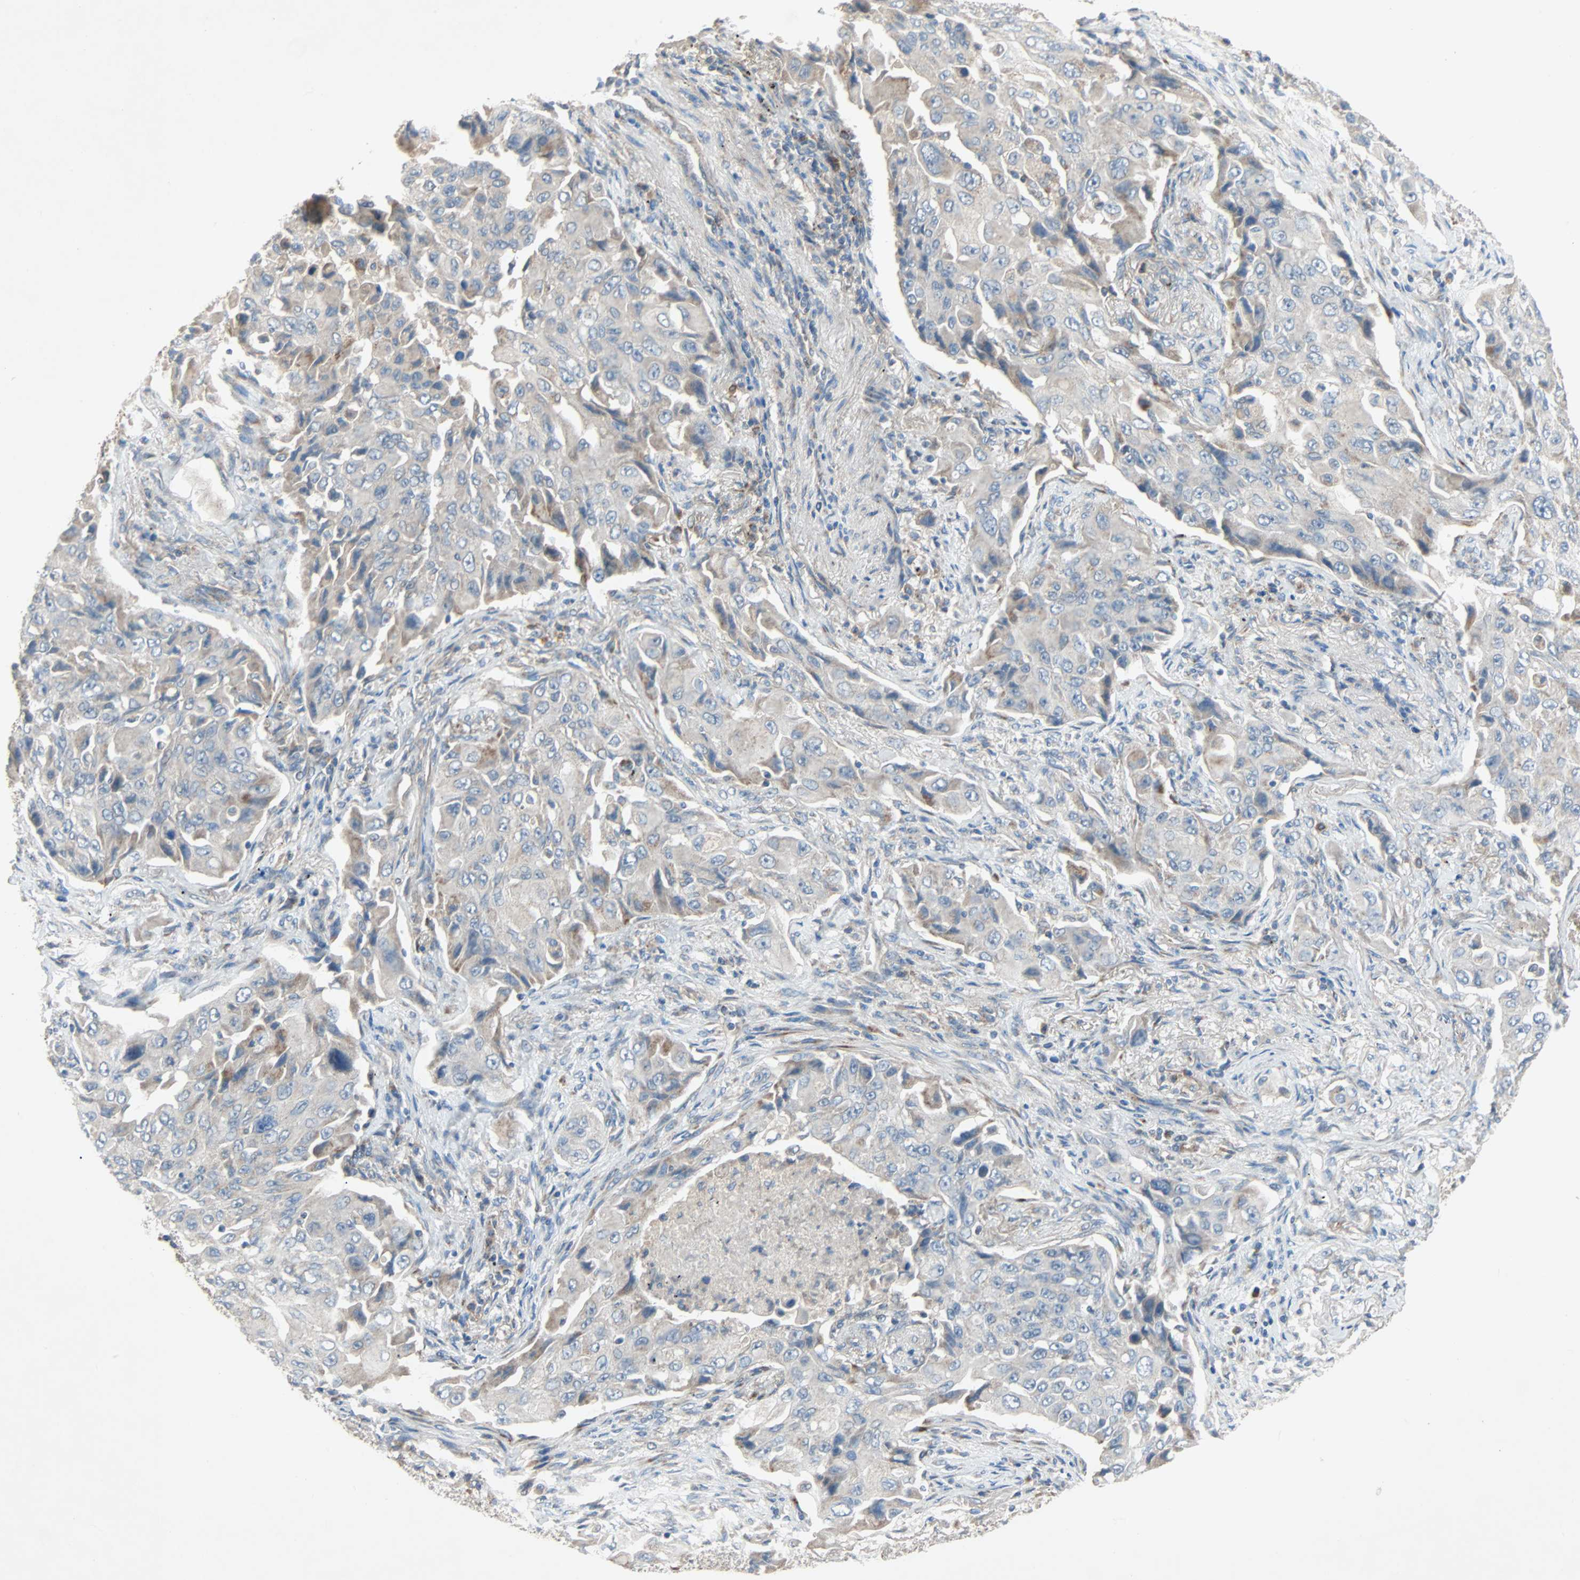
{"staining": {"intensity": "weak", "quantity": "25%-75%", "location": "cytoplasmic/membranous"}, "tissue": "lung cancer", "cell_type": "Tumor cells", "image_type": "cancer", "snomed": [{"axis": "morphology", "description": "Adenocarcinoma, NOS"}, {"axis": "topography", "description": "Lung"}], "caption": "Immunohistochemical staining of lung cancer (adenocarcinoma) demonstrates low levels of weak cytoplasmic/membranous protein staining in approximately 25%-75% of tumor cells.", "gene": "XYLT1", "patient": {"sex": "female", "age": 65}}